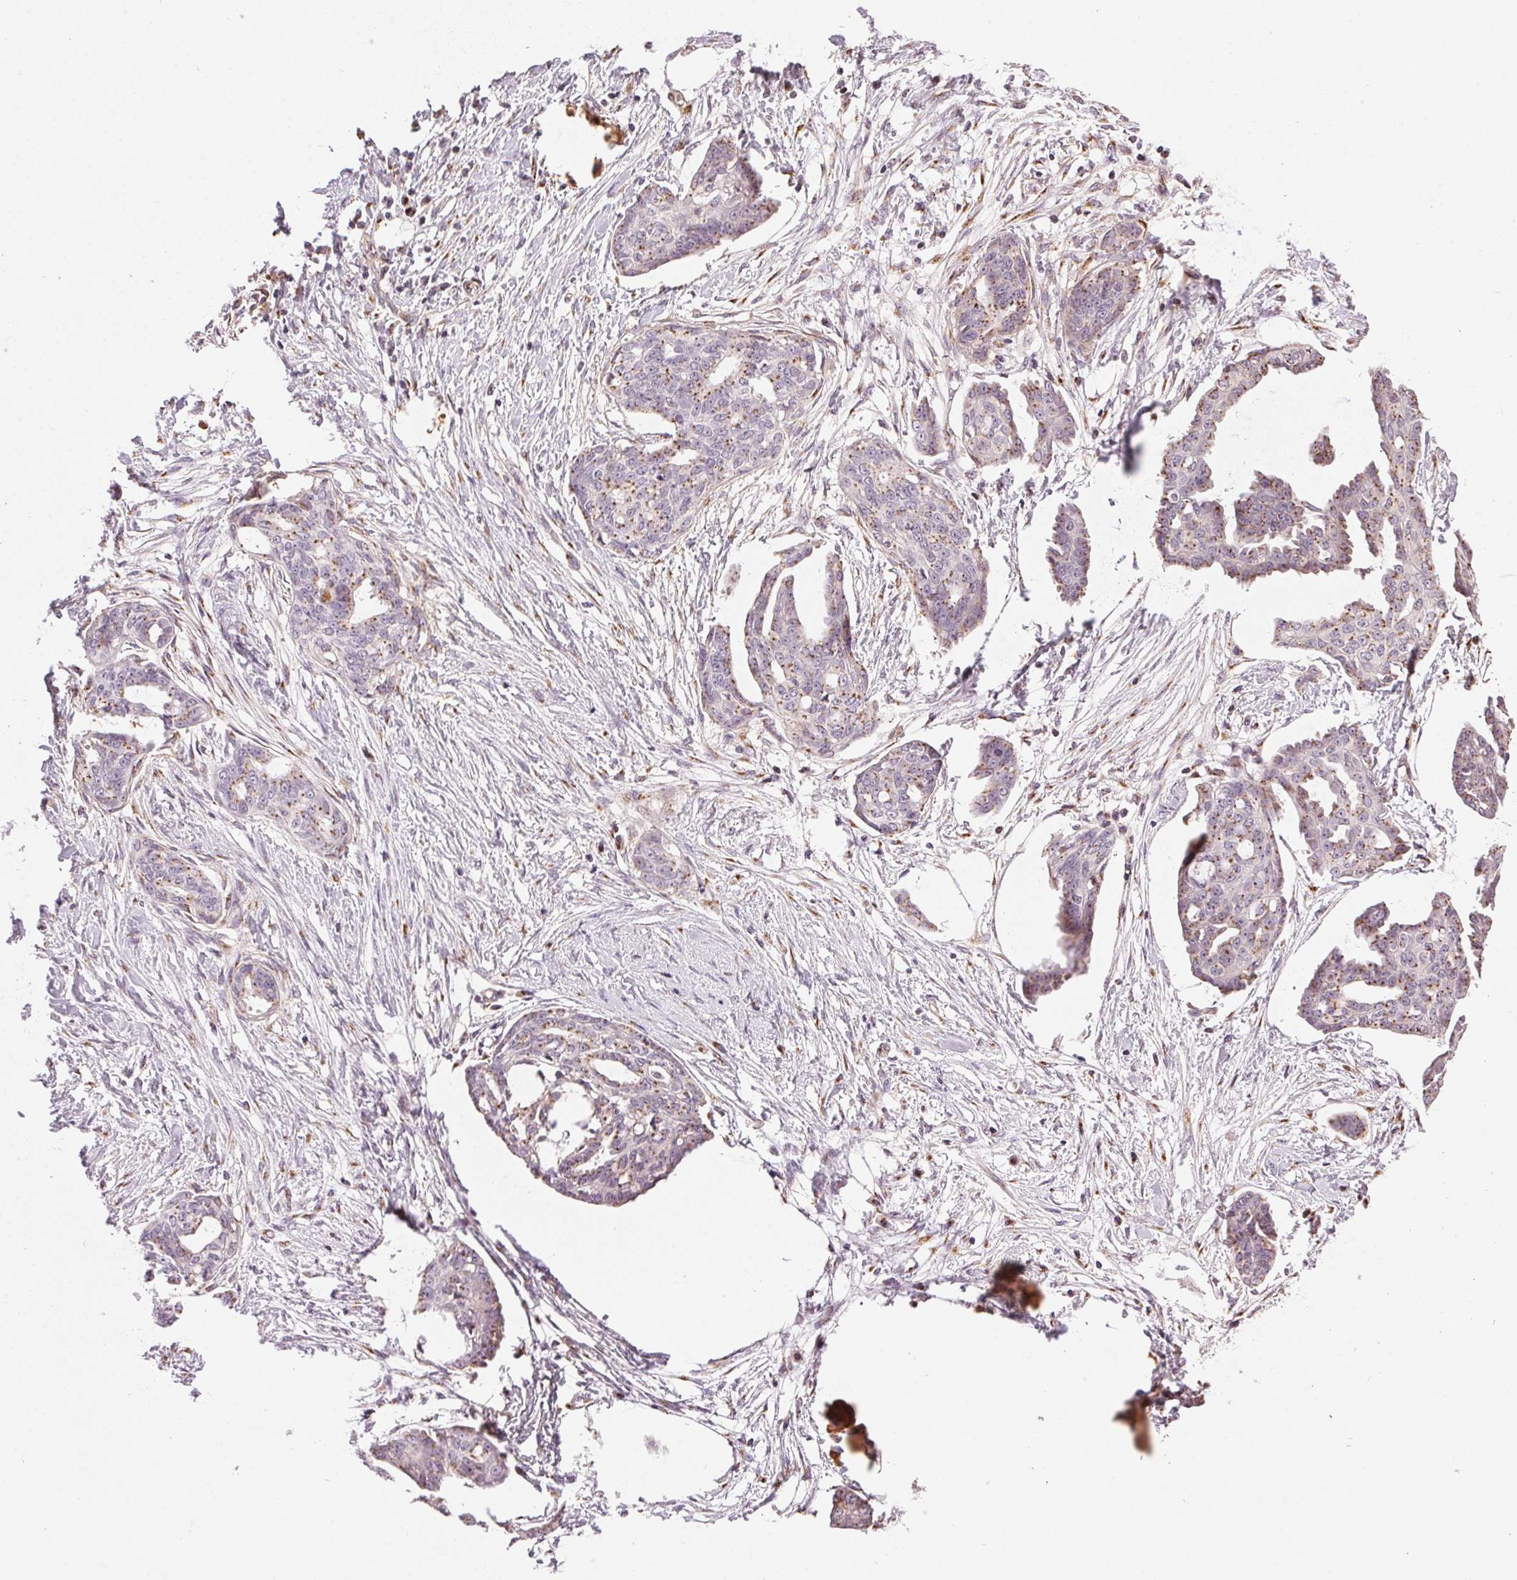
{"staining": {"intensity": "moderate", "quantity": "25%-75%", "location": "cytoplasmic/membranous"}, "tissue": "ovarian cancer", "cell_type": "Tumor cells", "image_type": "cancer", "snomed": [{"axis": "morphology", "description": "Cystadenocarcinoma, serous, NOS"}, {"axis": "topography", "description": "Ovary"}], "caption": "Immunohistochemical staining of human ovarian serous cystadenocarcinoma shows medium levels of moderate cytoplasmic/membranous protein positivity in approximately 25%-75% of tumor cells. (DAB (3,3'-diaminobenzidine) IHC, brown staining for protein, blue staining for nuclei).", "gene": "GOLPH3", "patient": {"sex": "female", "age": 71}}